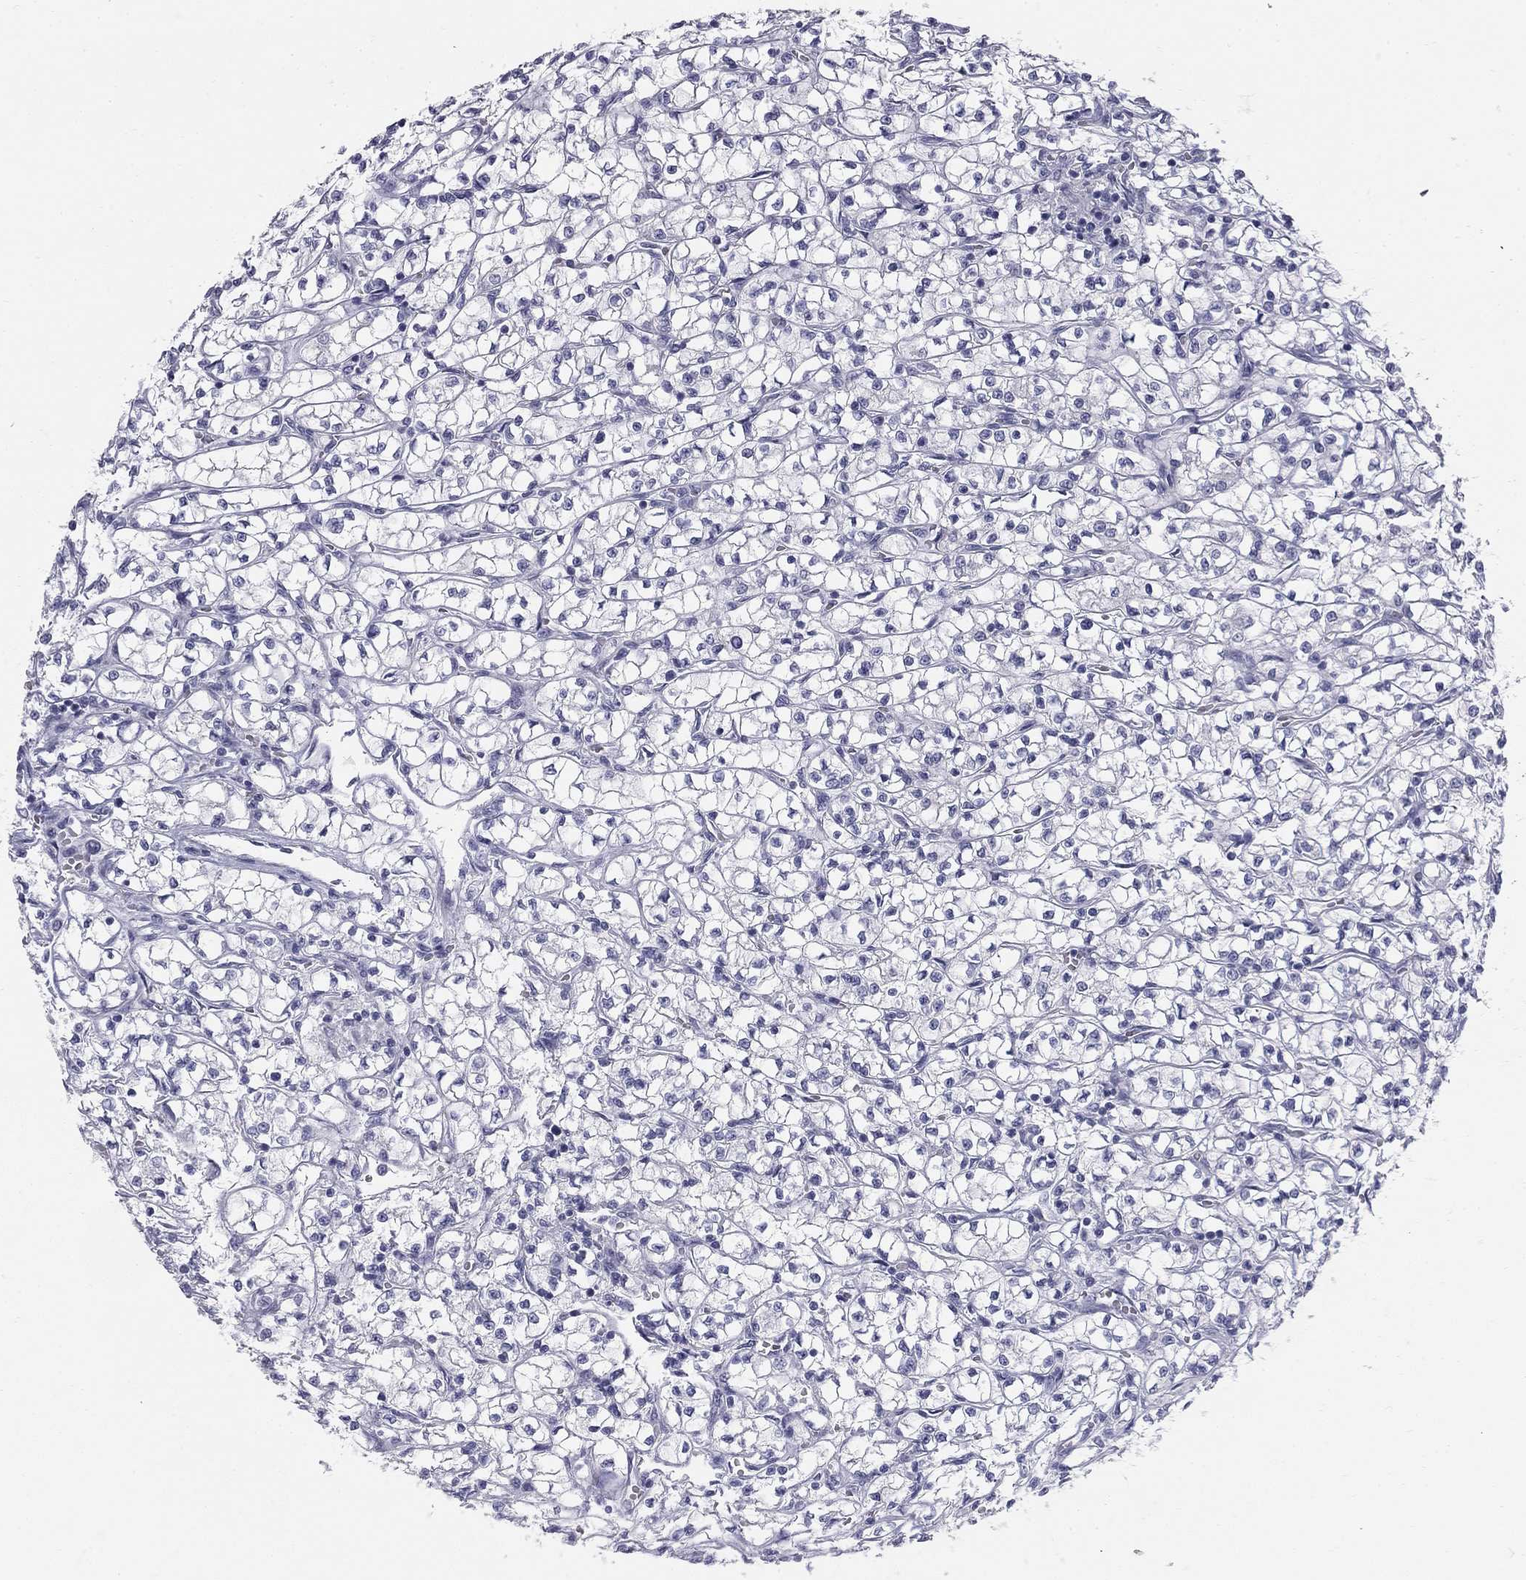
{"staining": {"intensity": "negative", "quantity": "none", "location": "none"}, "tissue": "renal cancer", "cell_type": "Tumor cells", "image_type": "cancer", "snomed": [{"axis": "morphology", "description": "Adenocarcinoma, NOS"}, {"axis": "topography", "description": "Kidney"}], "caption": "Renal cancer (adenocarcinoma) was stained to show a protein in brown. There is no significant expression in tumor cells.", "gene": "SULT2B1", "patient": {"sex": "female", "age": 64}}